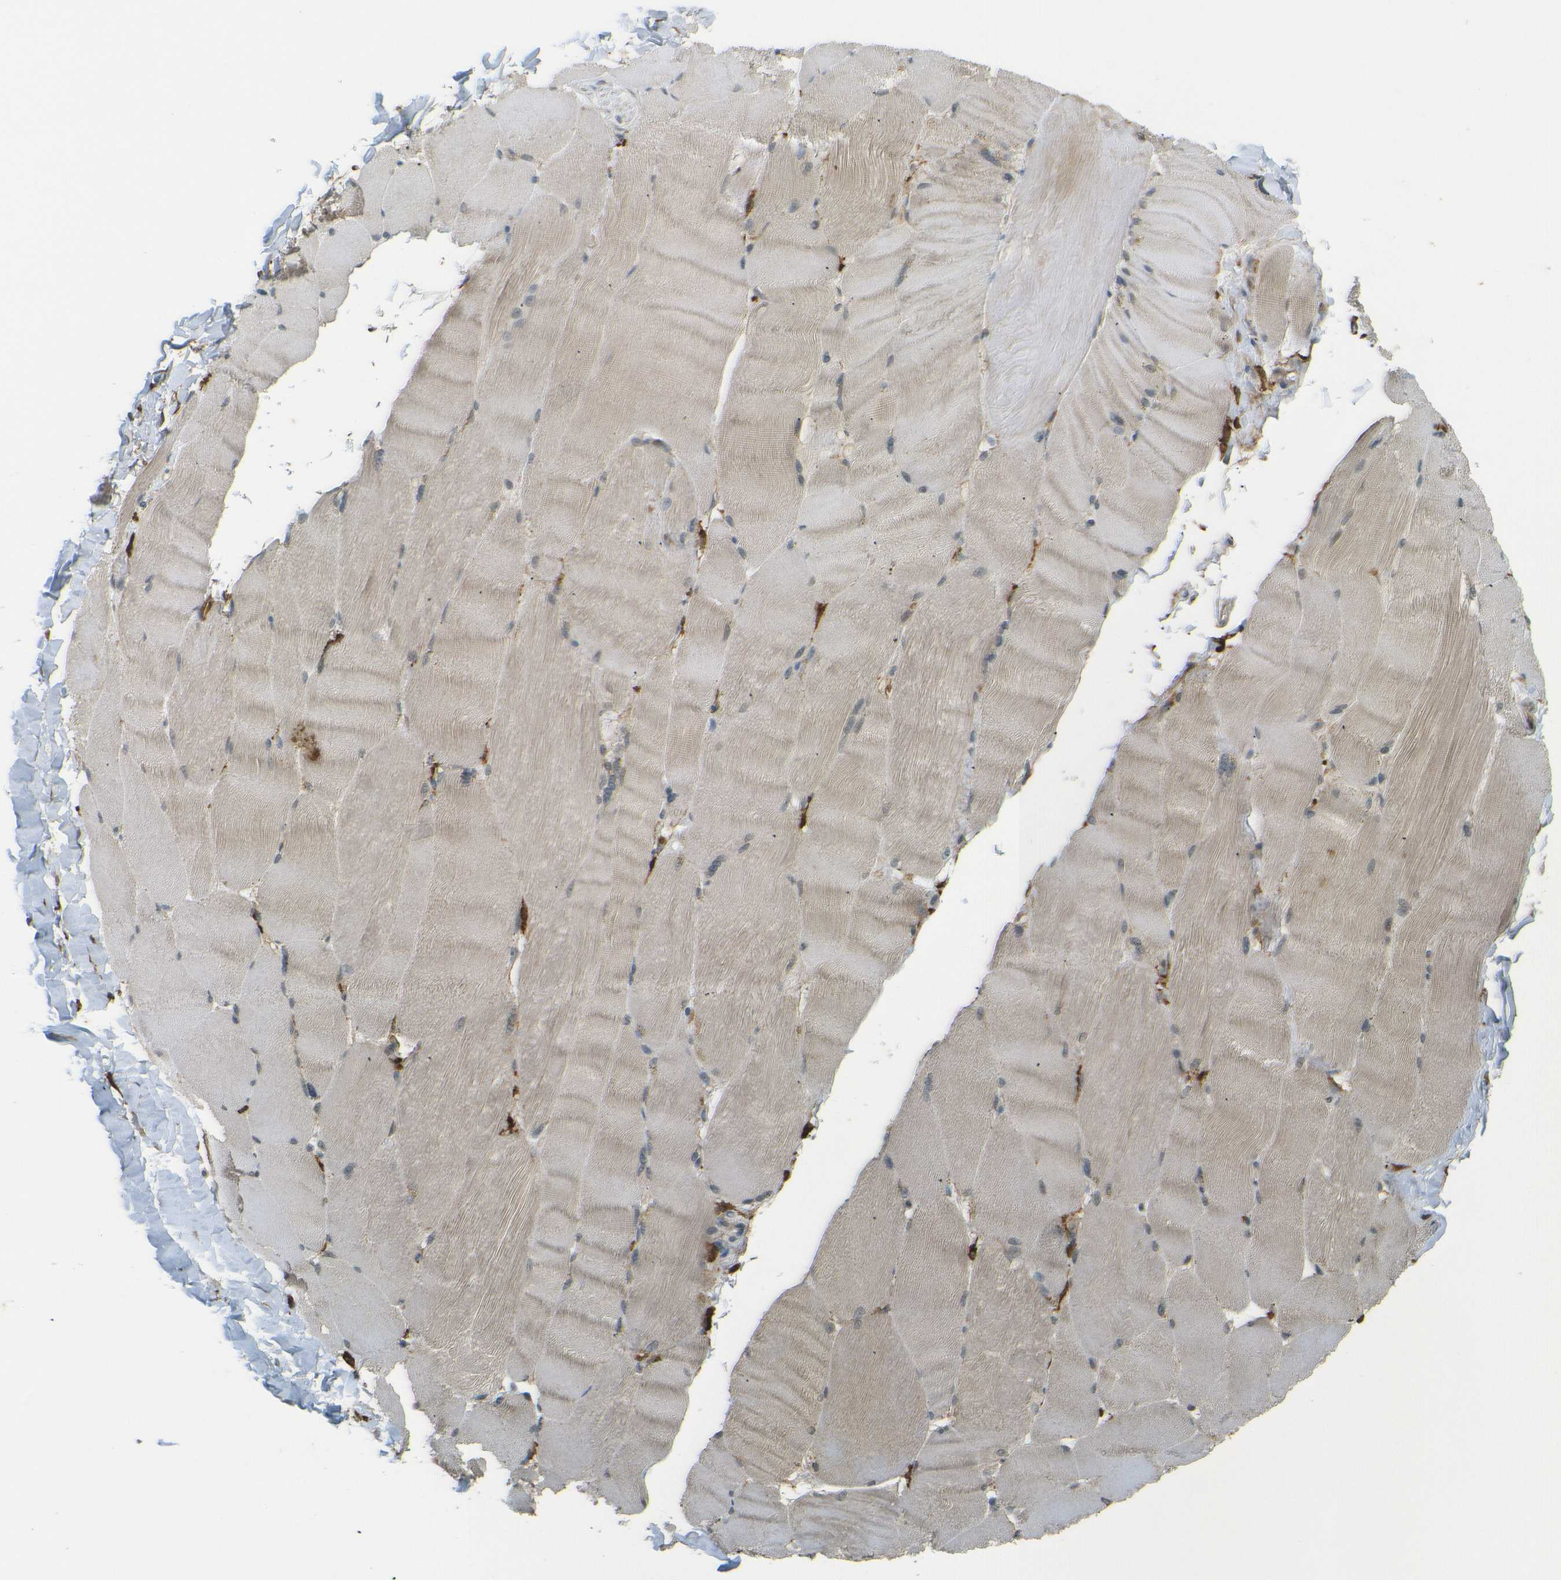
{"staining": {"intensity": "weak", "quantity": "25%-75%", "location": "cytoplasmic/membranous"}, "tissue": "skeletal muscle", "cell_type": "Myocytes", "image_type": "normal", "snomed": [{"axis": "morphology", "description": "Normal tissue, NOS"}, {"axis": "topography", "description": "Skin"}, {"axis": "topography", "description": "Skeletal muscle"}], "caption": "DAB immunohistochemical staining of unremarkable skeletal muscle reveals weak cytoplasmic/membranous protein positivity in about 25%-75% of myocytes.", "gene": "DAB2", "patient": {"sex": "male", "age": 83}}